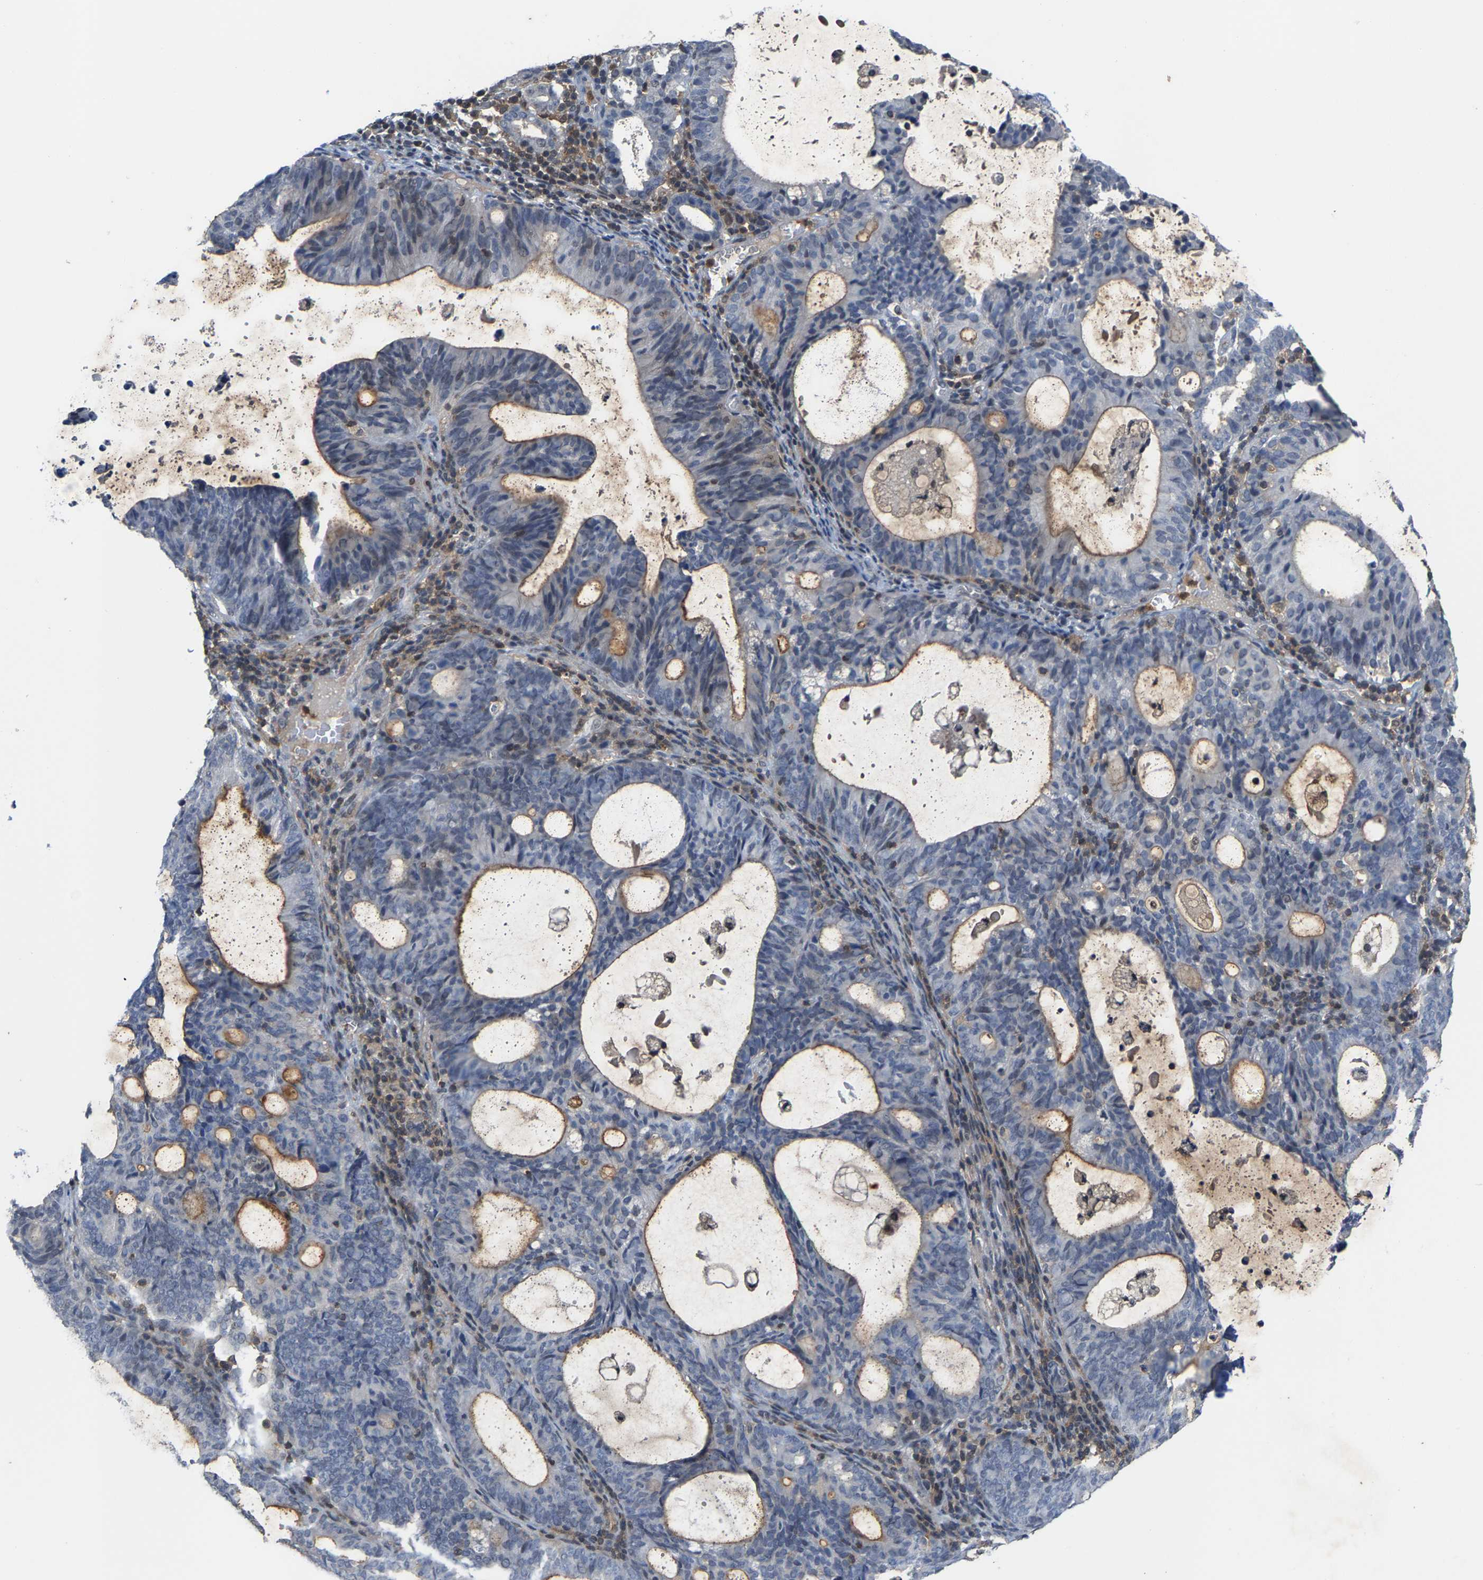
{"staining": {"intensity": "weak", "quantity": "<25%", "location": "cytoplasmic/membranous,nuclear"}, "tissue": "endometrial cancer", "cell_type": "Tumor cells", "image_type": "cancer", "snomed": [{"axis": "morphology", "description": "Adenocarcinoma, NOS"}, {"axis": "topography", "description": "Uterus"}], "caption": "IHC of human endometrial adenocarcinoma reveals no expression in tumor cells. (DAB IHC with hematoxylin counter stain).", "gene": "FGD3", "patient": {"sex": "female", "age": 83}}